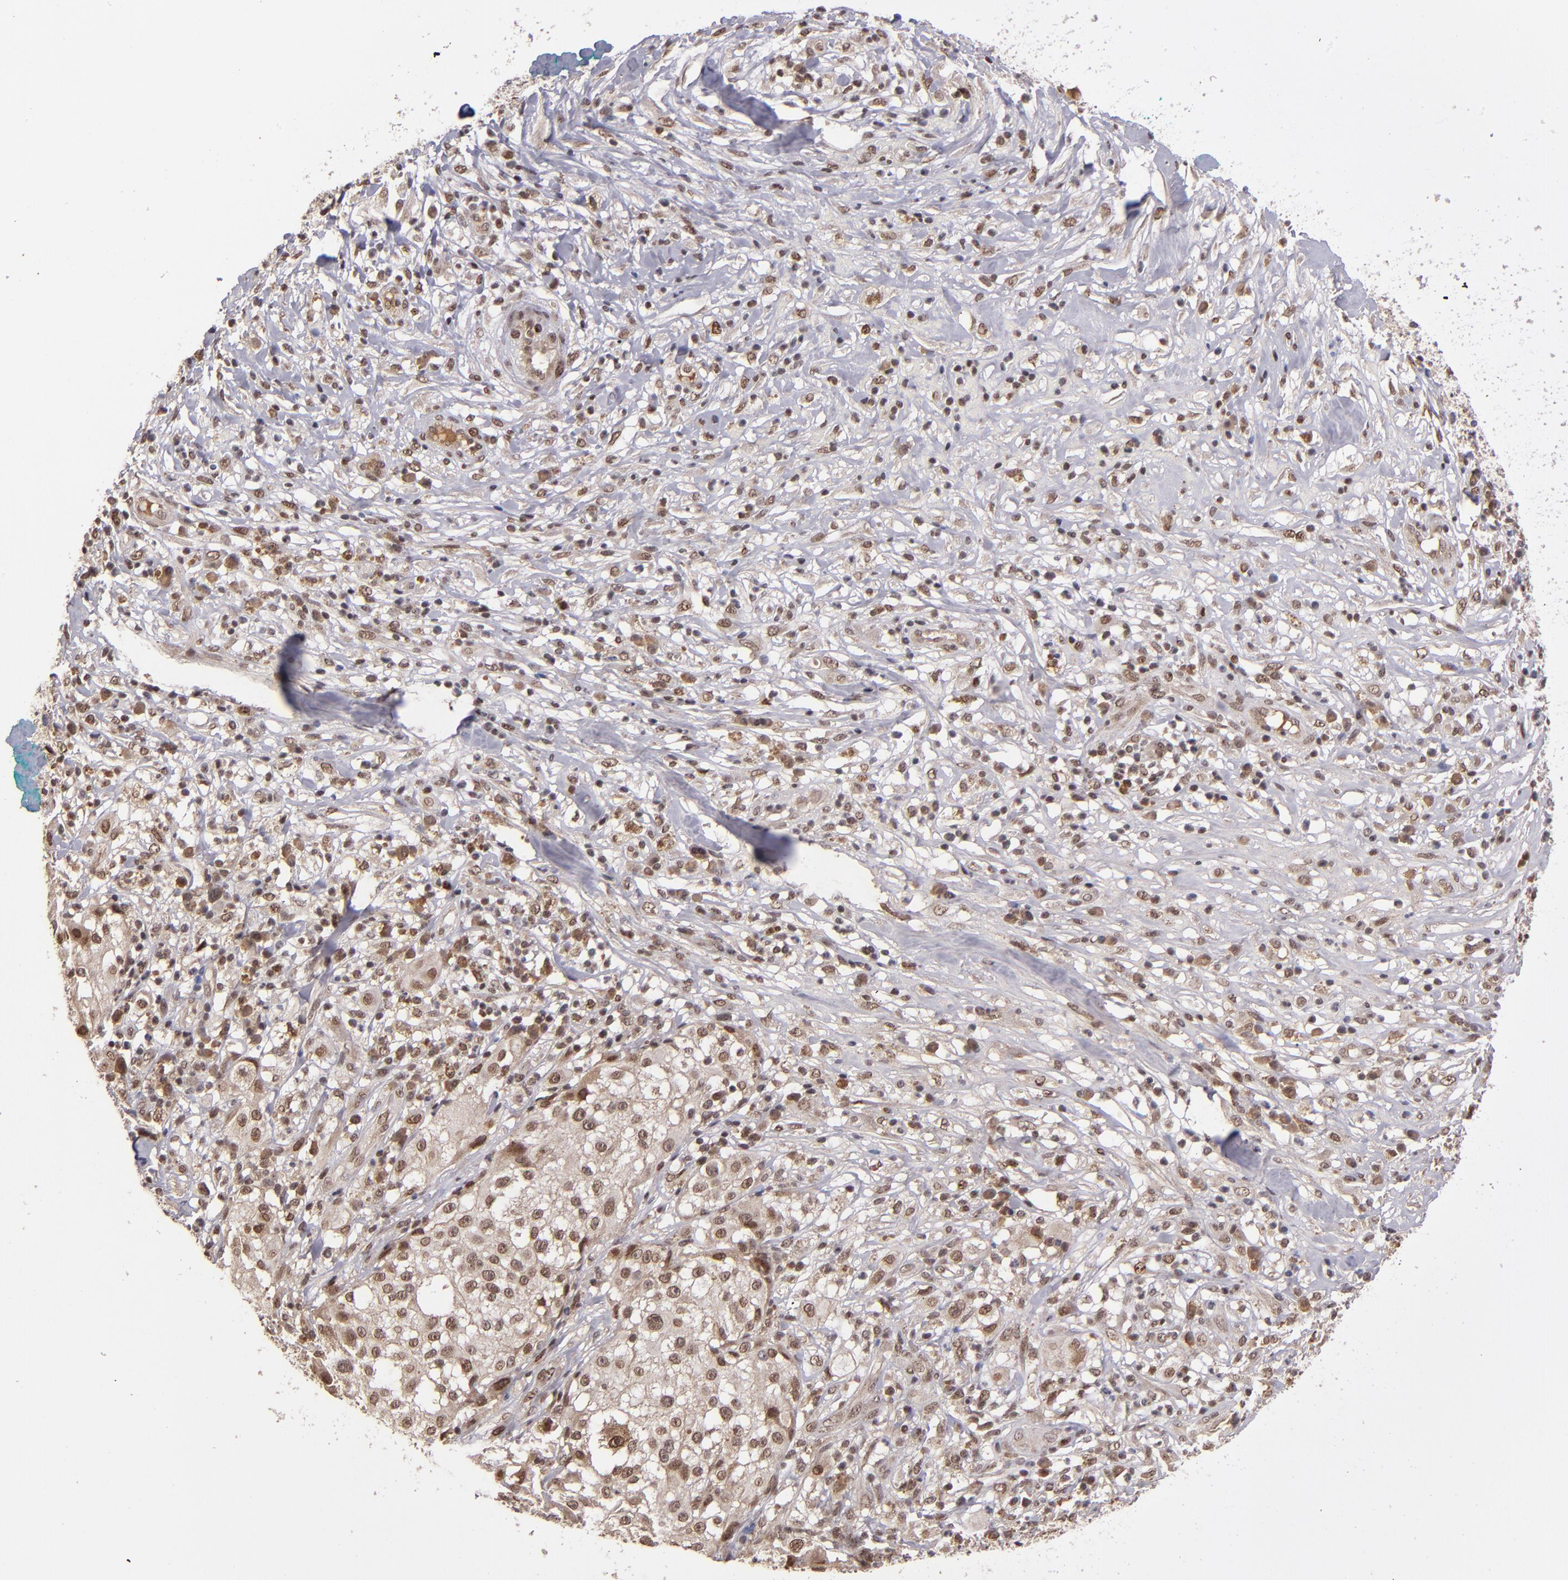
{"staining": {"intensity": "moderate", "quantity": ">75%", "location": "nuclear"}, "tissue": "melanoma", "cell_type": "Tumor cells", "image_type": "cancer", "snomed": [{"axis": "morphology", "description": "Necrosis, NOS"}, {"axis": "morphology", "description": "Malignant melanoma, NOS"}, {"axis": "topography", "description": "Skin"}], "caption": "Malignant melanoma tissue reveals moderate nuclear positivity in approximately >75% of tumor cells, visualized by immunohistochemistry.", "gene": "ABHD12B", "patient": {"sex": "female", "age": 87}}